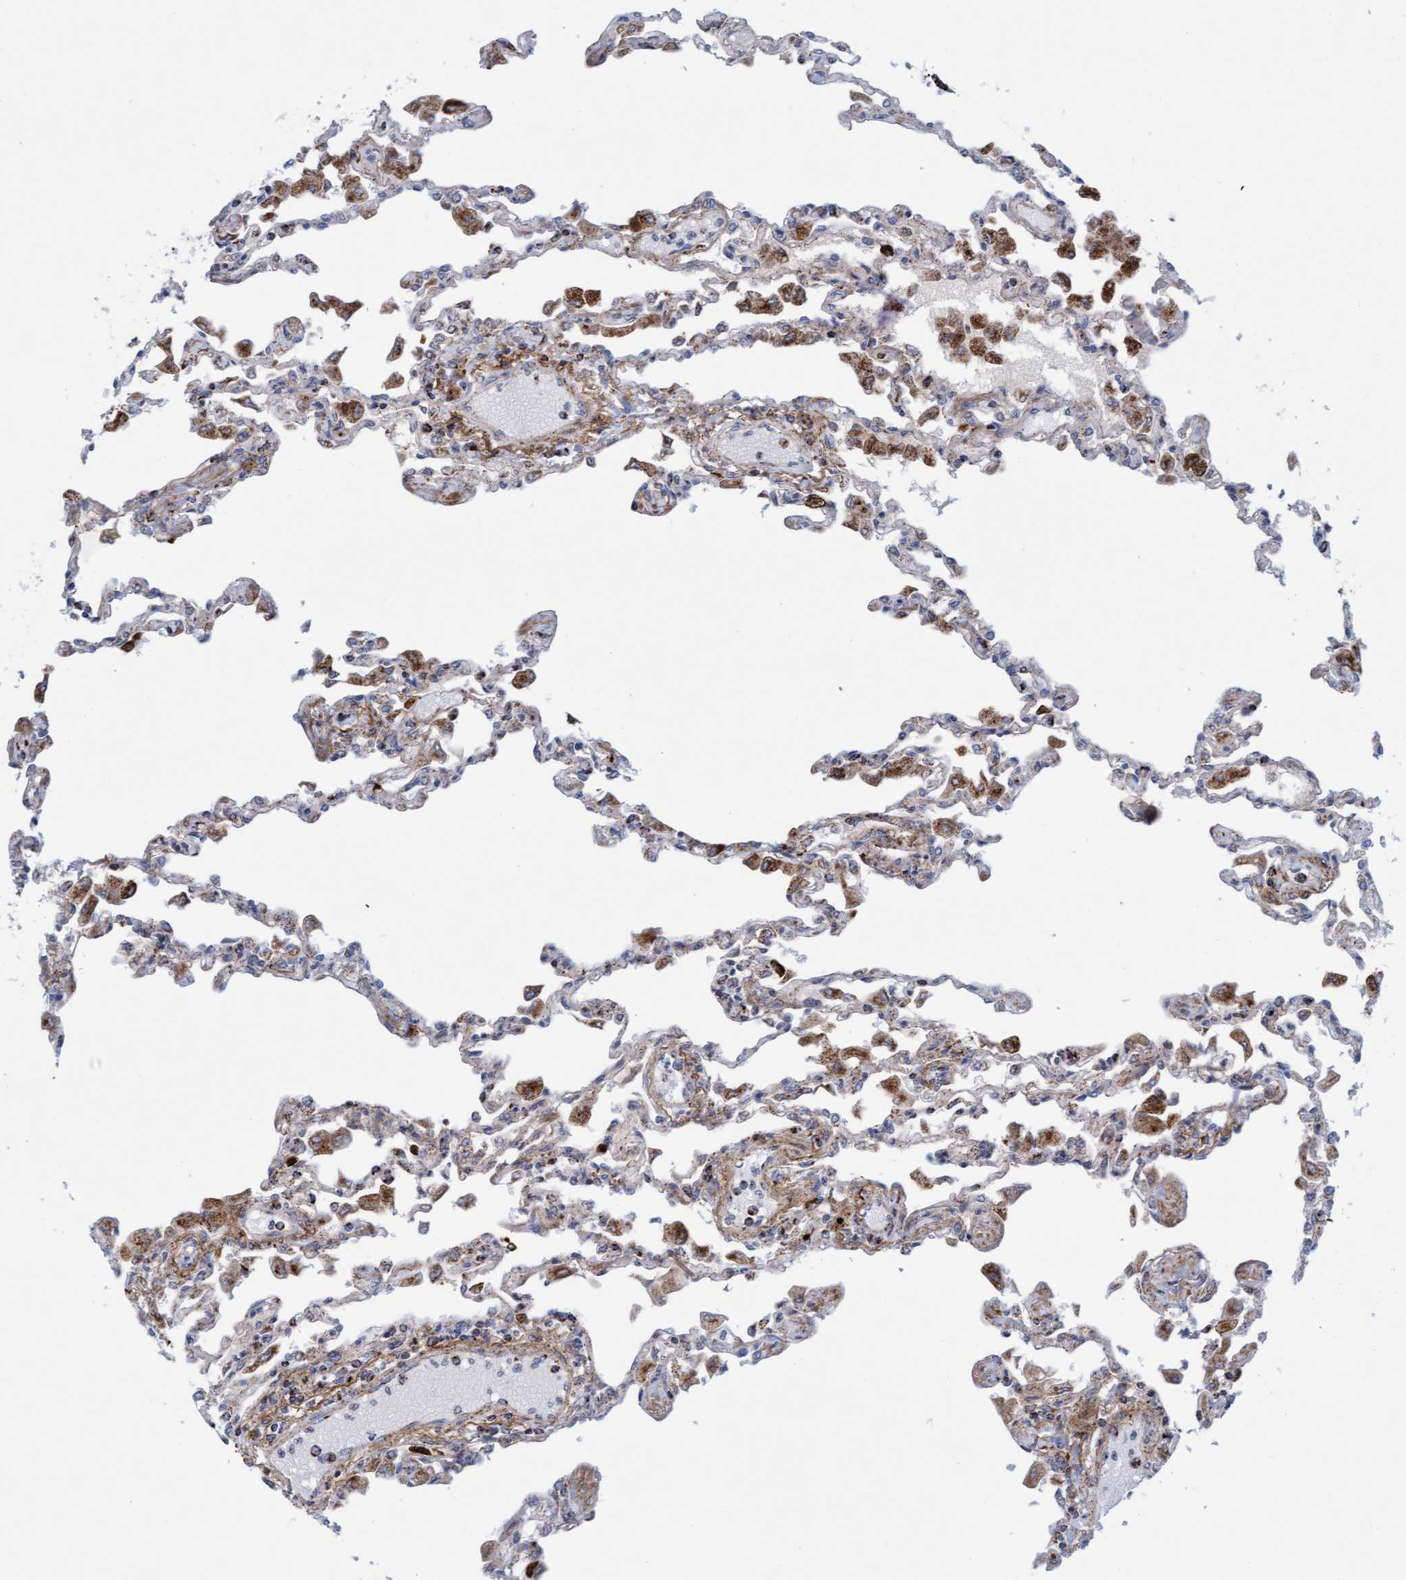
{"staining": {"intensity": "moderate", "quantity": "25%-75%", "location": "cytoplasmic/membranous"}, "tissue": "lung", "cell_type": "Alveolar cells", "image_type": "normal", "snomed": [{"axis": "morphology", "description": "Normal tissue, NOS"}, {"axis": "topography", "description": "Bronchus"}, {"axis": "topography", "description": "Lung"}], "caption": "An immunohistochemistry (IHC) photomicrograph of normal tissue is shown. Protein staining in brown highlights moderate cytoplasmic/membranous positivity in lung within alveolar cells.", "gene": "GGTA1", "patient": {"sex": "female", "age": 49}}